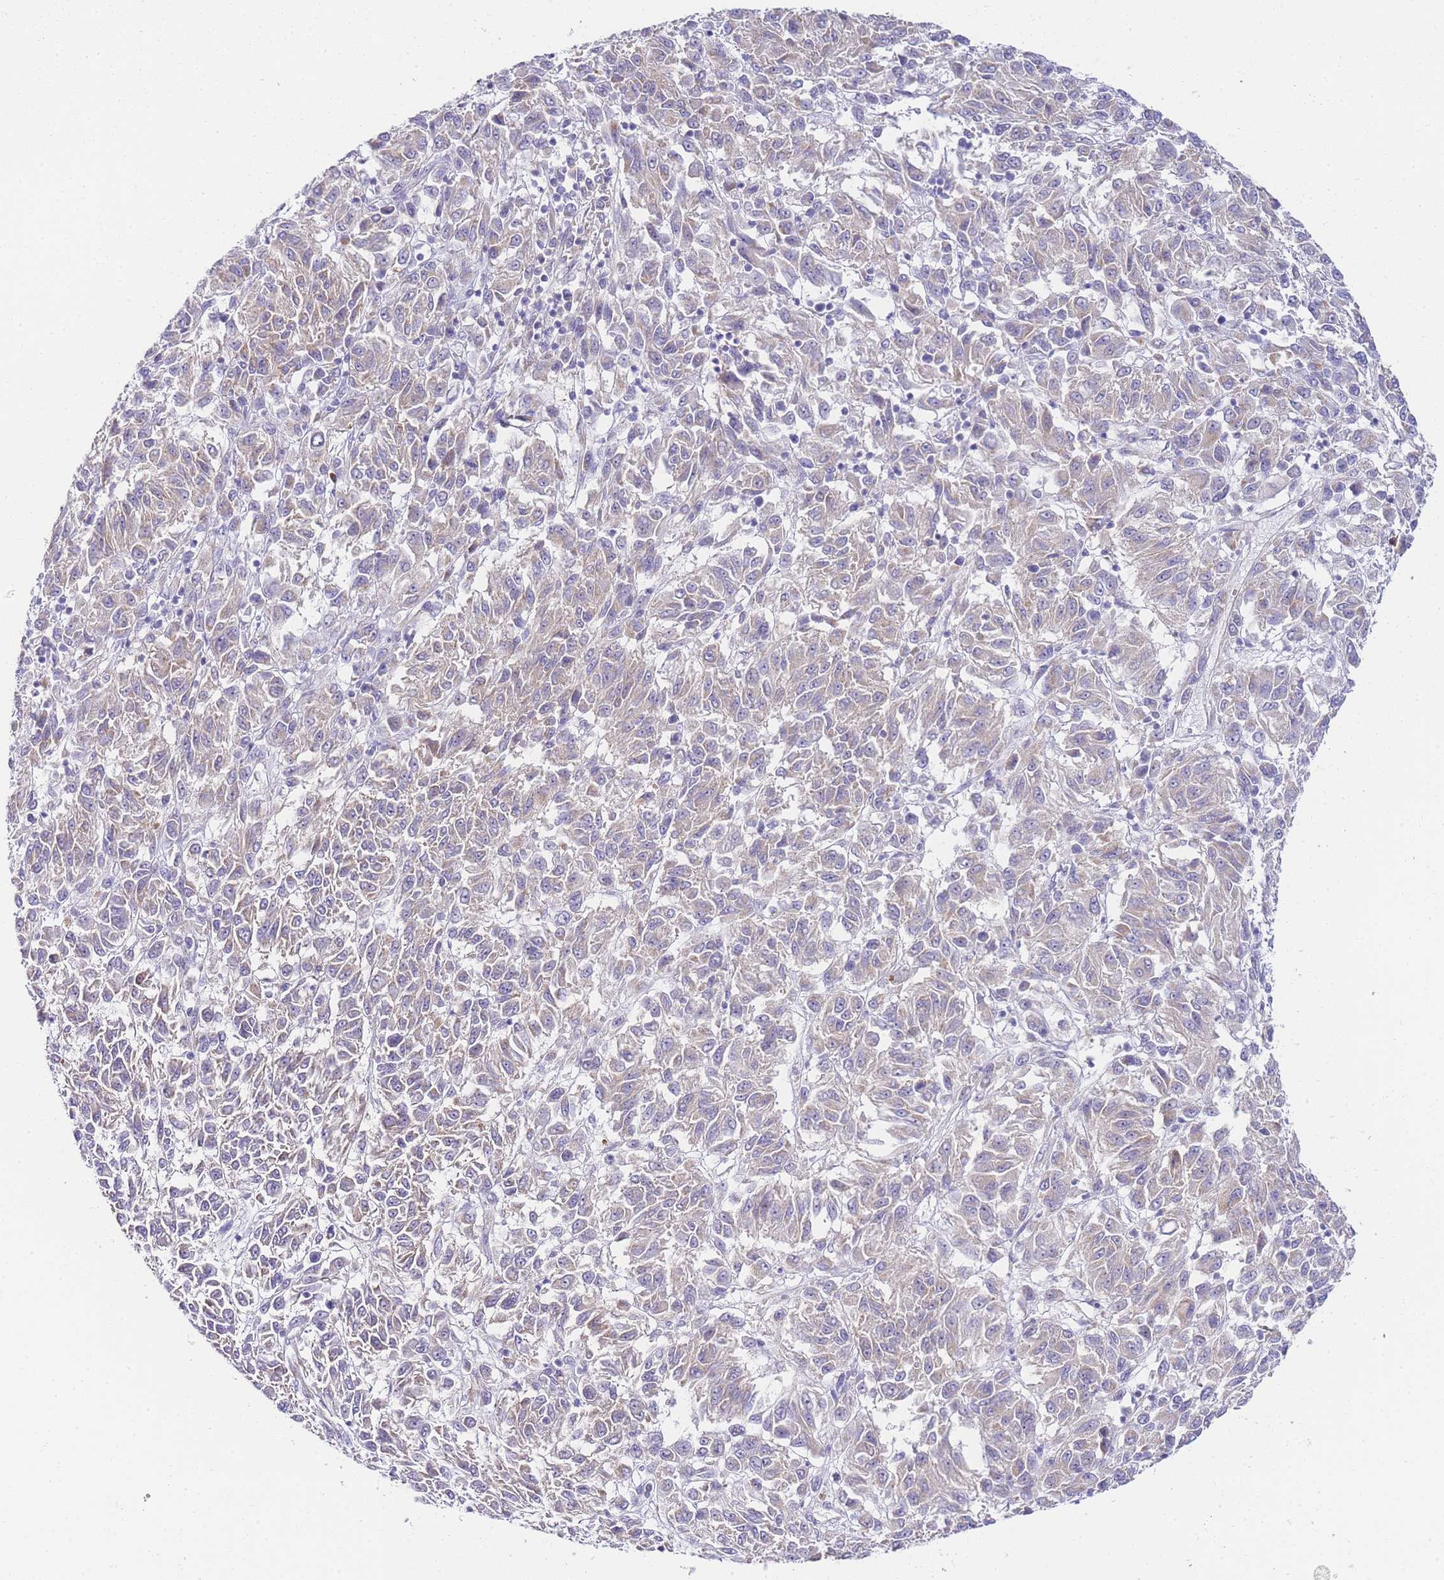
{"staining": {"intensity": "negative", "quantity": "none", "location": "none"}, "tissue": "melanoma", "cell_type": "Tumor cells", "image_type": "cancer", "snomed": [{"axis": "morphology", "description": "Malignant melanoma, Metastatic site"}, {"axis": "topography", "description": "Lung"}], "caption": "IHC of human melanoma demonstrates no expression in tumor cells.", "gene": "PDCD7", "patient": {"sex": "male", "age": 64}}